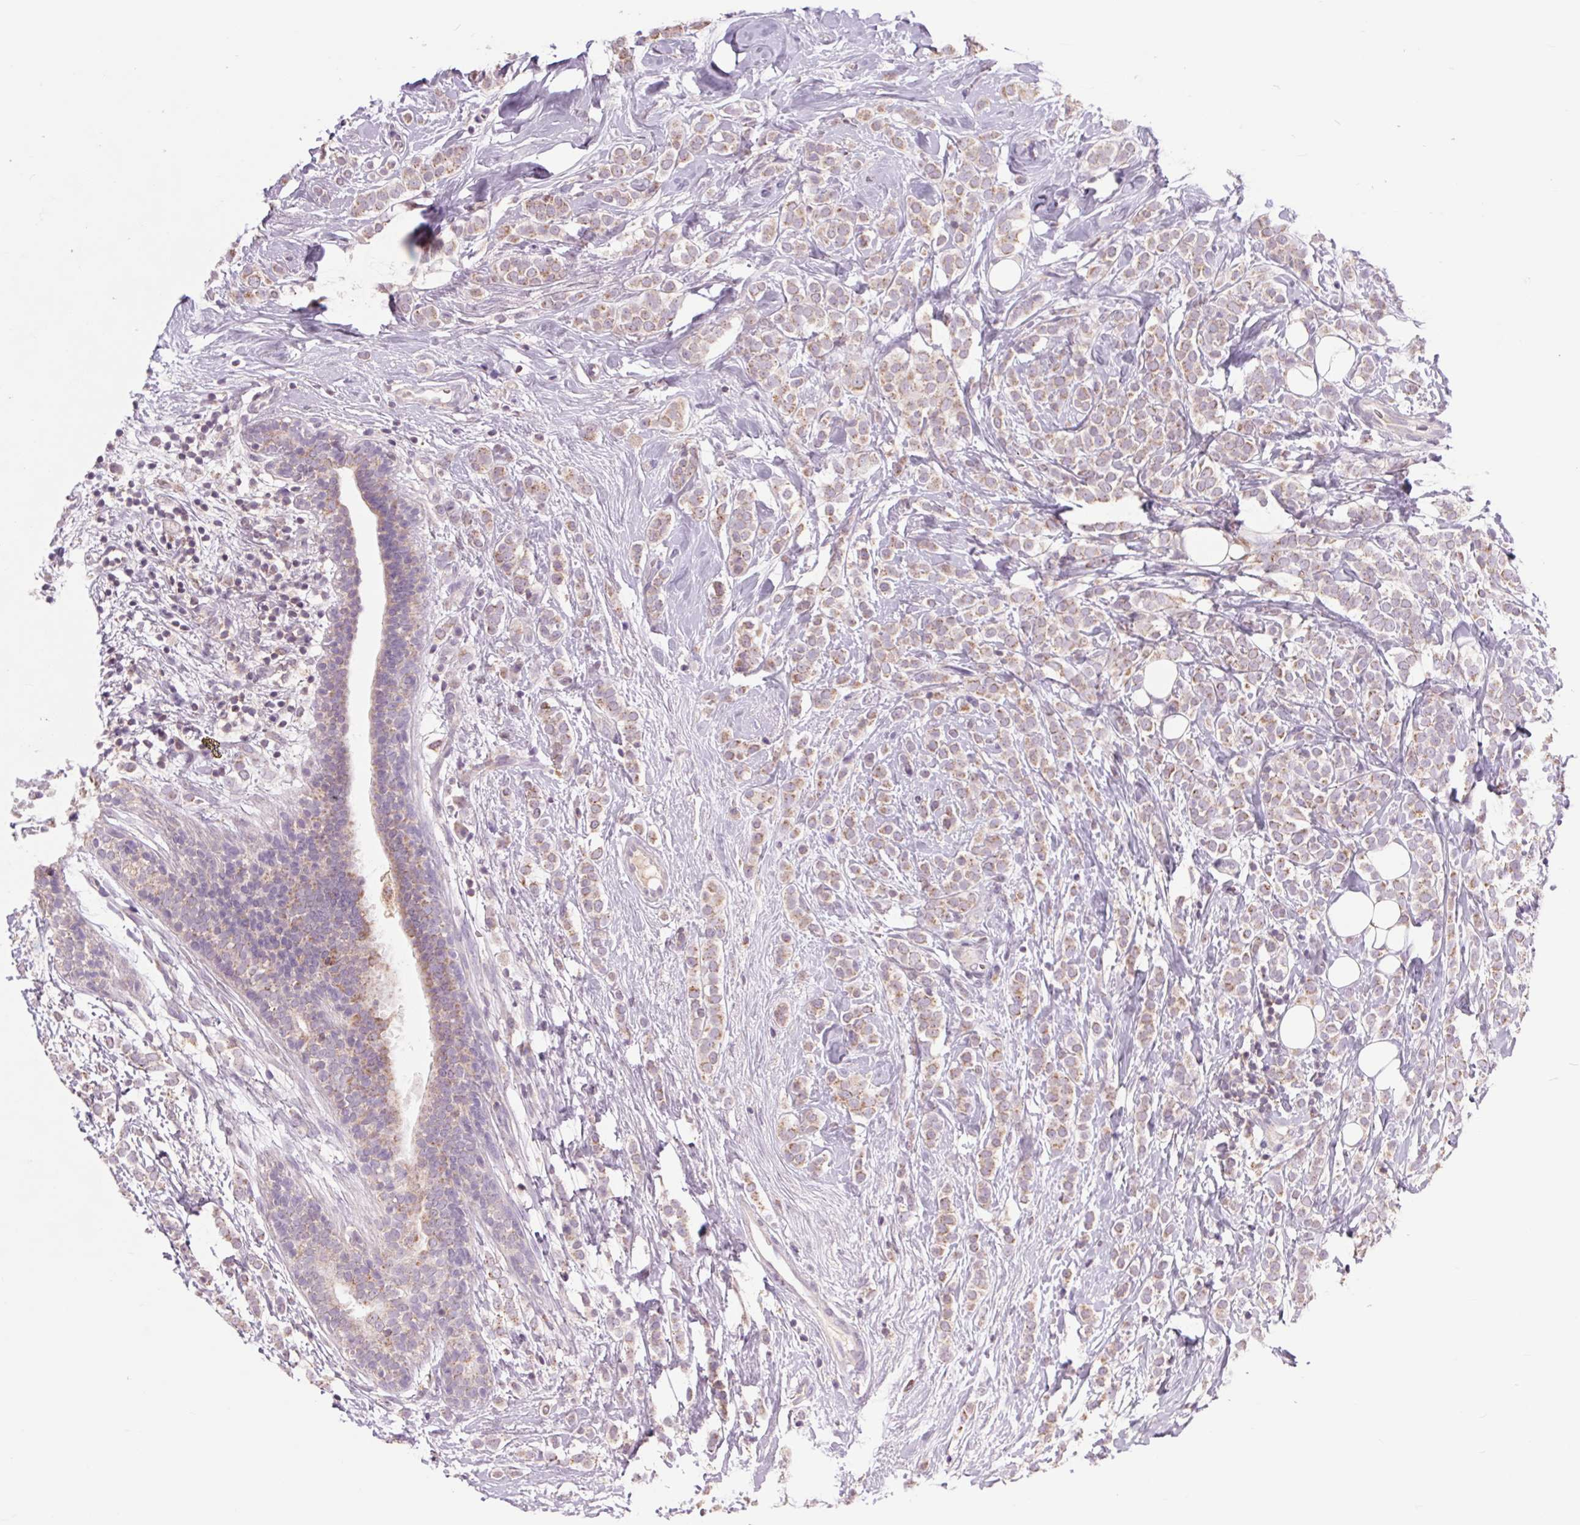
{"staining": {"intensity": "weak", "quantity": ">75%", "location": "cytoplasmic/membranous"}, "tissue": "breast cancer", "cell_type": "Tumor cells", "image_type": "cancer", "snomed": [{"axis": "morphology", "description": "Lobular carcinoma"}, {"axis": "topography", "description": "Breast"}], "caption": "Immunohistochemical staining of human breast lobular carcinoma reveals low levels of weak cytoplasmic/membranous protein positivity in approximately >75% of tumor cells.", "gene": "COX6A1", "patient": {"sex": "female", "age": 49}}